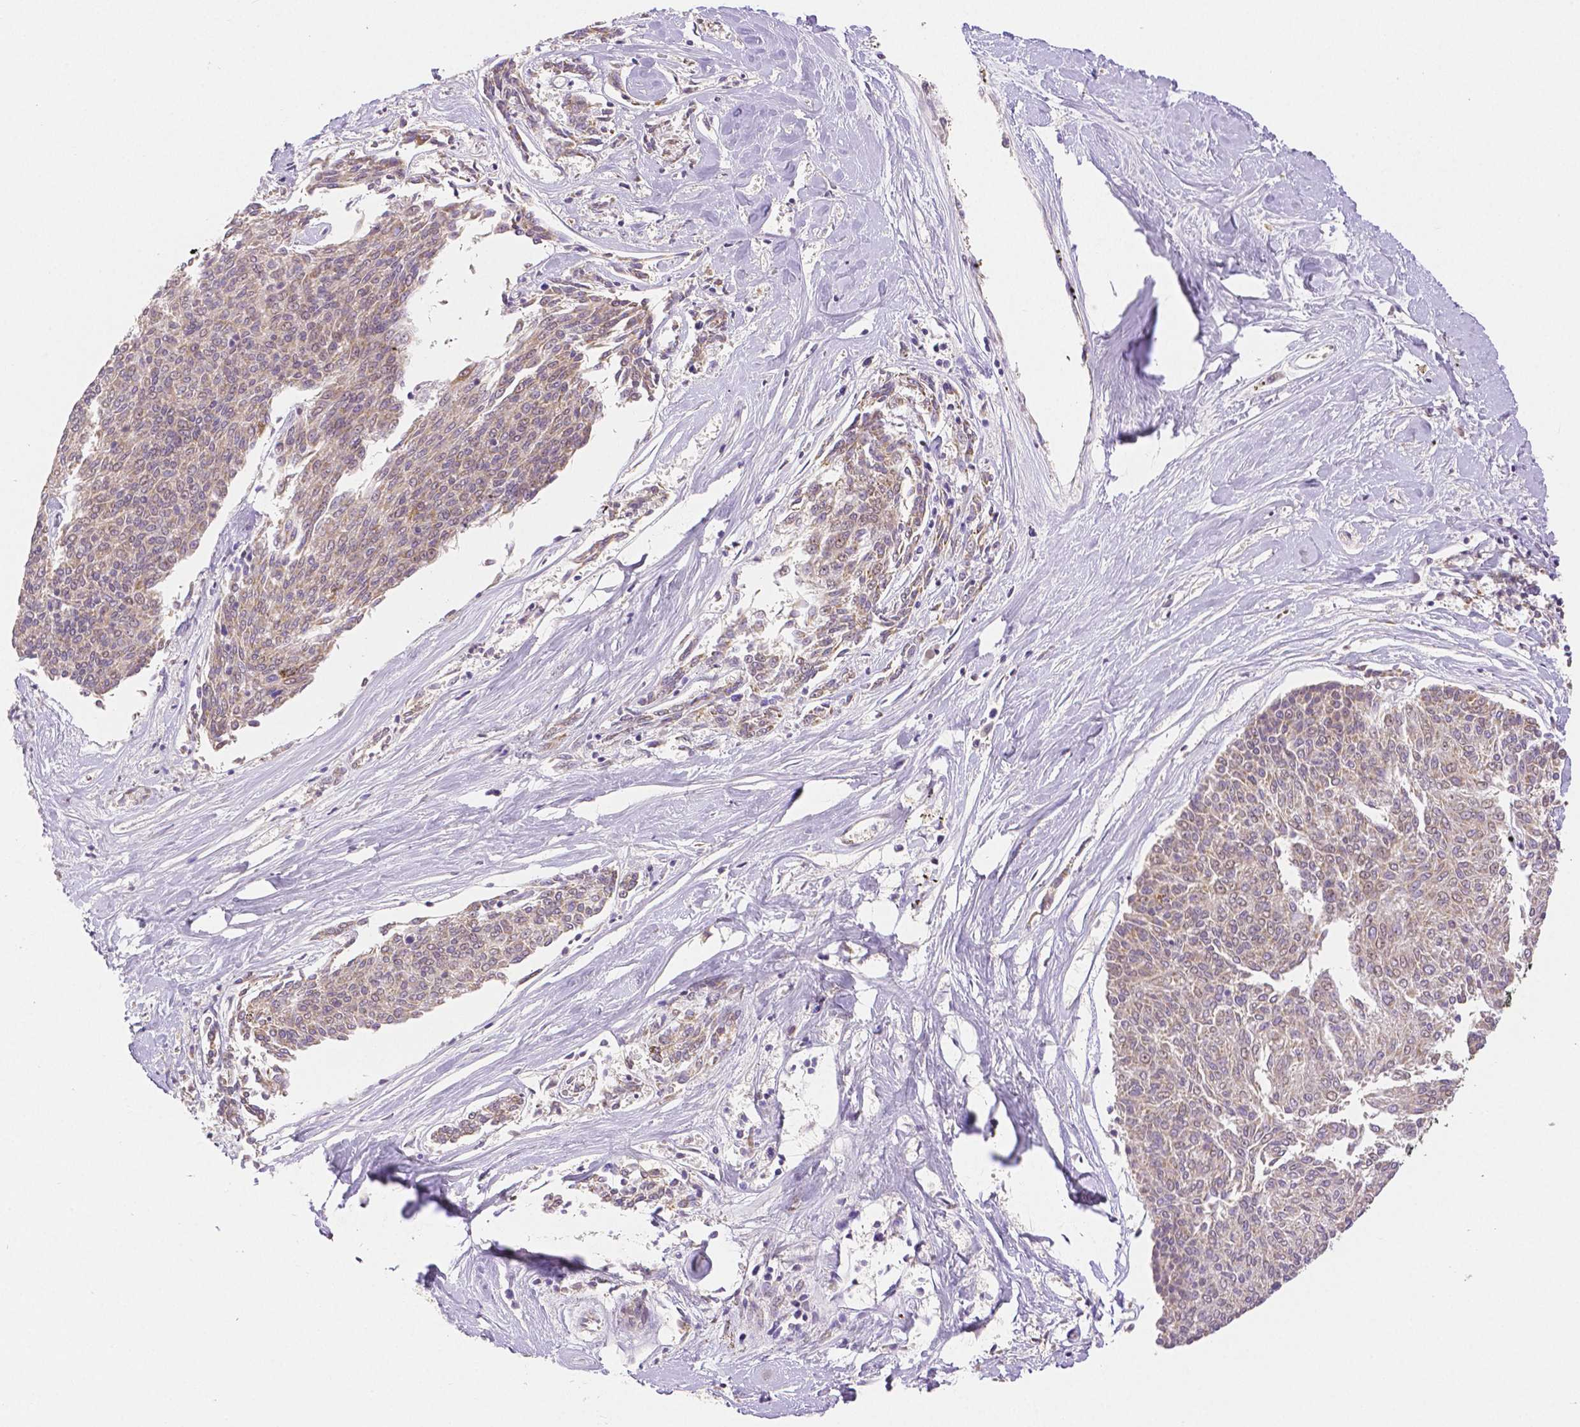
{"staining": {"intensity": "weak", "quantity": "<25%", "location": "cytoplasmic/membranous"}, "tissue": "melanoma", "cell_type": "Tumor cells", "image_type": "cancer", "snomed": [{"axis": "morphology", "description": "Malignant melanoma, NOS"}, {"axis": "topography", "description": "Skin"}], "caption": "An immunohistochemistry (IHC) micrograph of melanoma is shown. There is no staining in tumor cells of melanoma. Nuclei are stained in blue.", "gene": "RHOT1", "patient": {"sex": "female", "age": 72}}